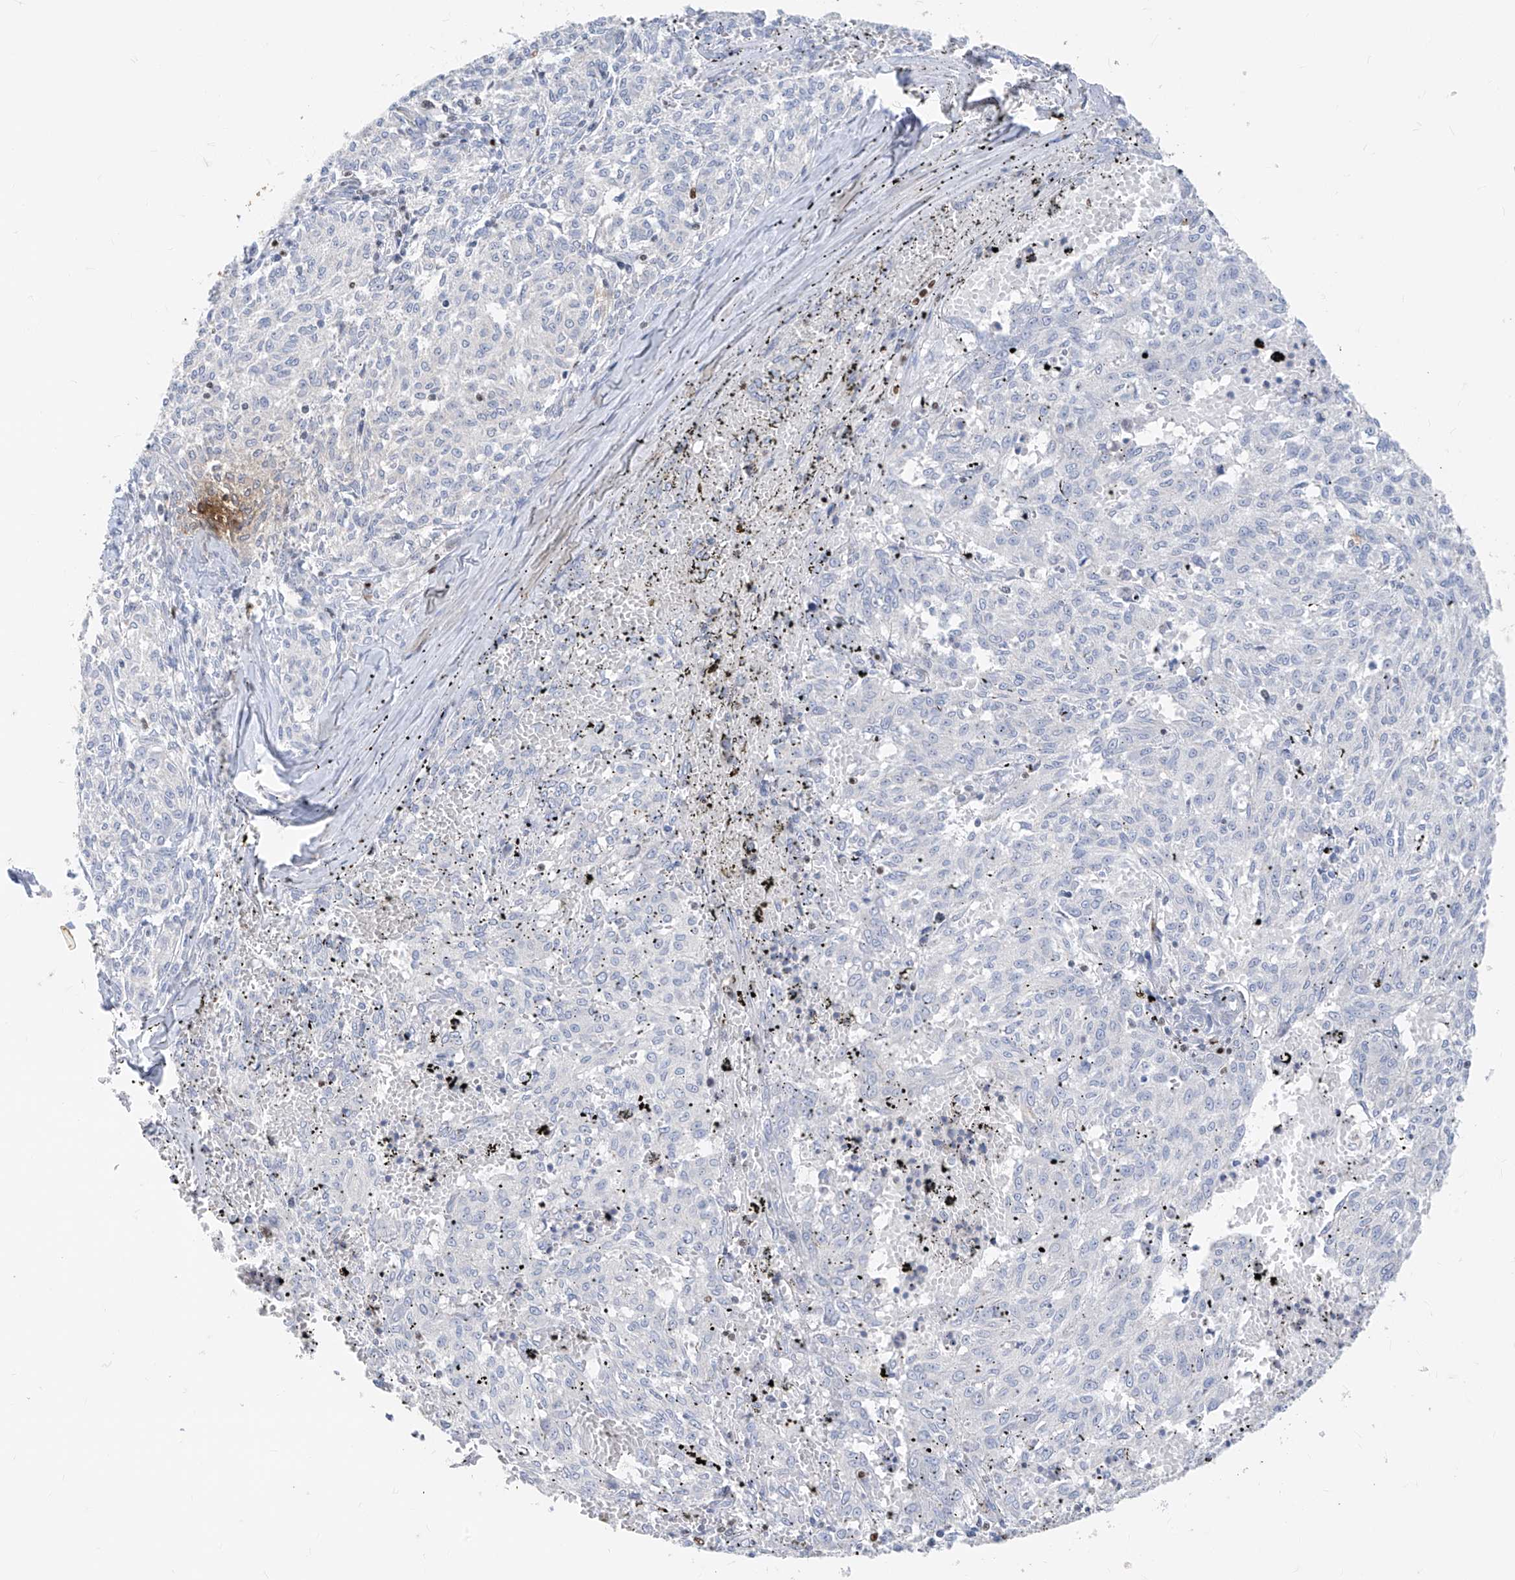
{"staining": {"intensity": "negative", "quantity": "none", "location": "none"}, "tissue": "melanoma", "cell_type": "Tumor cells", "image_type": "cancer", "snomed": [{"axis": "morphology", "description": "Malignant melanoma, NOS"}, {"axis": "topography", "description": "Skin"}], "caption": "Immunohistochemistry (IHC) histopathology image of neoplastic tissue: malignant melanoma stained with DAB (3,3'-diaminobenzidine) demonstrates no significant protein positivity in tumor cells.", "gene": "TBX21", "patient": {"sex": "female", "age": 72}}